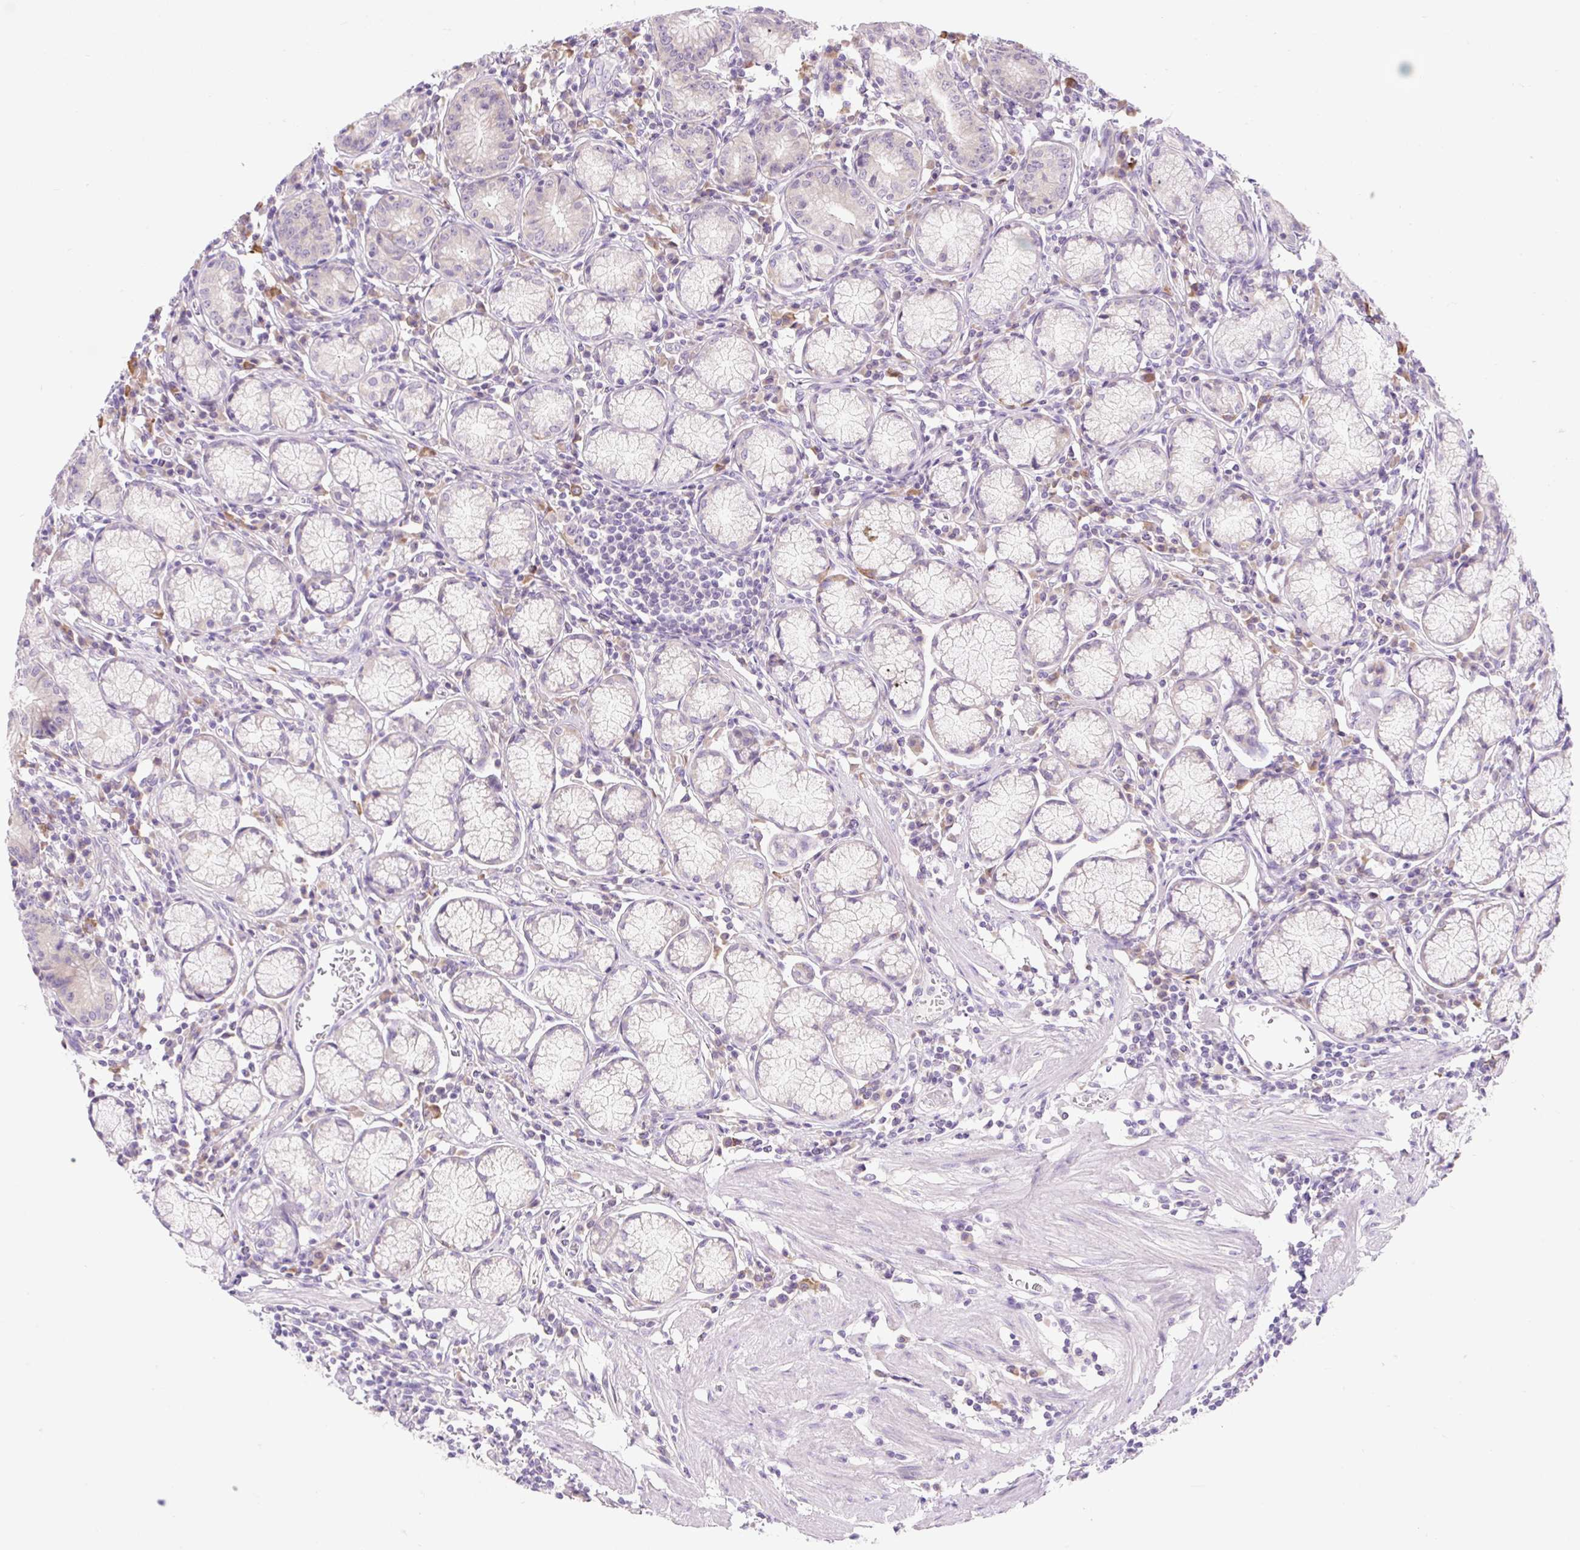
{"staining": {"intensity": "negative", "quantity": "none", "location": "none"}, "tissue": "stomach", "cell_type": "Glandular cells", "image_type": "normal", "snomed": [{"axis": "morphology", "description": "Normal tissue, NOS"}, {"axis": "topography", "description": "Stomach"}], "caption": "Stomach stained for a protein using immunohistochemistry demonstrates no staining glandular cells.", "gene": "CELF6", "patient": {"sex": "male", "age": 55}}